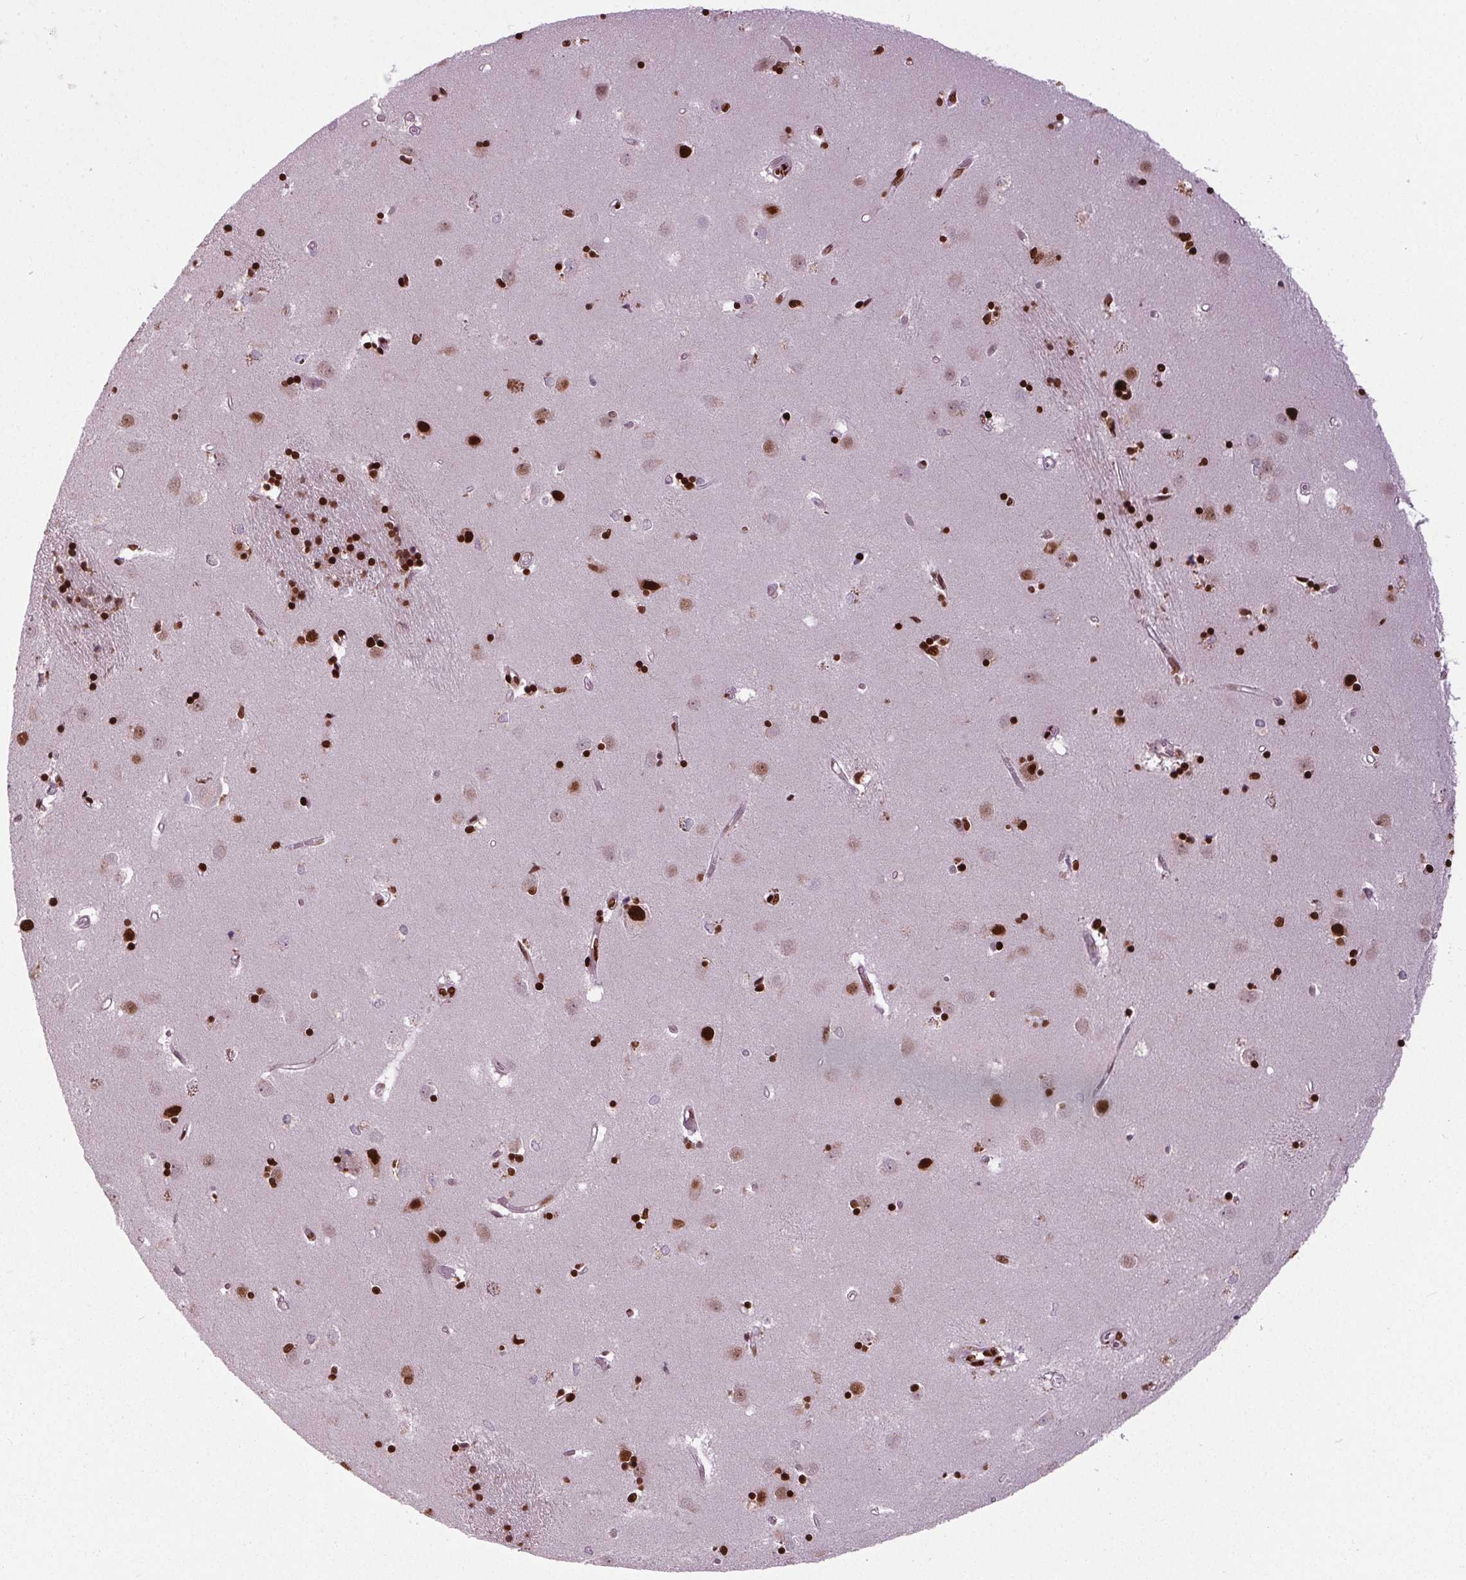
{"staining": {"intensity": "strong", "quantity": "25%-75%", "location": "nuclear"}, "tissue": "caudate", "cell_type": "Glial cells", "image_type": "normal", "snomed": [{"axis": "morphology", "description": "Normal tissue, NOS"}, {"axis": "topography", "description": "Lateral ventricle wall"}], "caption": "DAB (3,3'-diaminobenzidine) immunohistochemical staining of benign human caudate shows strong nuclear protein positivity in about 25%-75% of glial cells. (IHC, brightfield microscopy, high magnification).", "gene": "BRD4", "patient": {"sex": "male", "age": 54}}